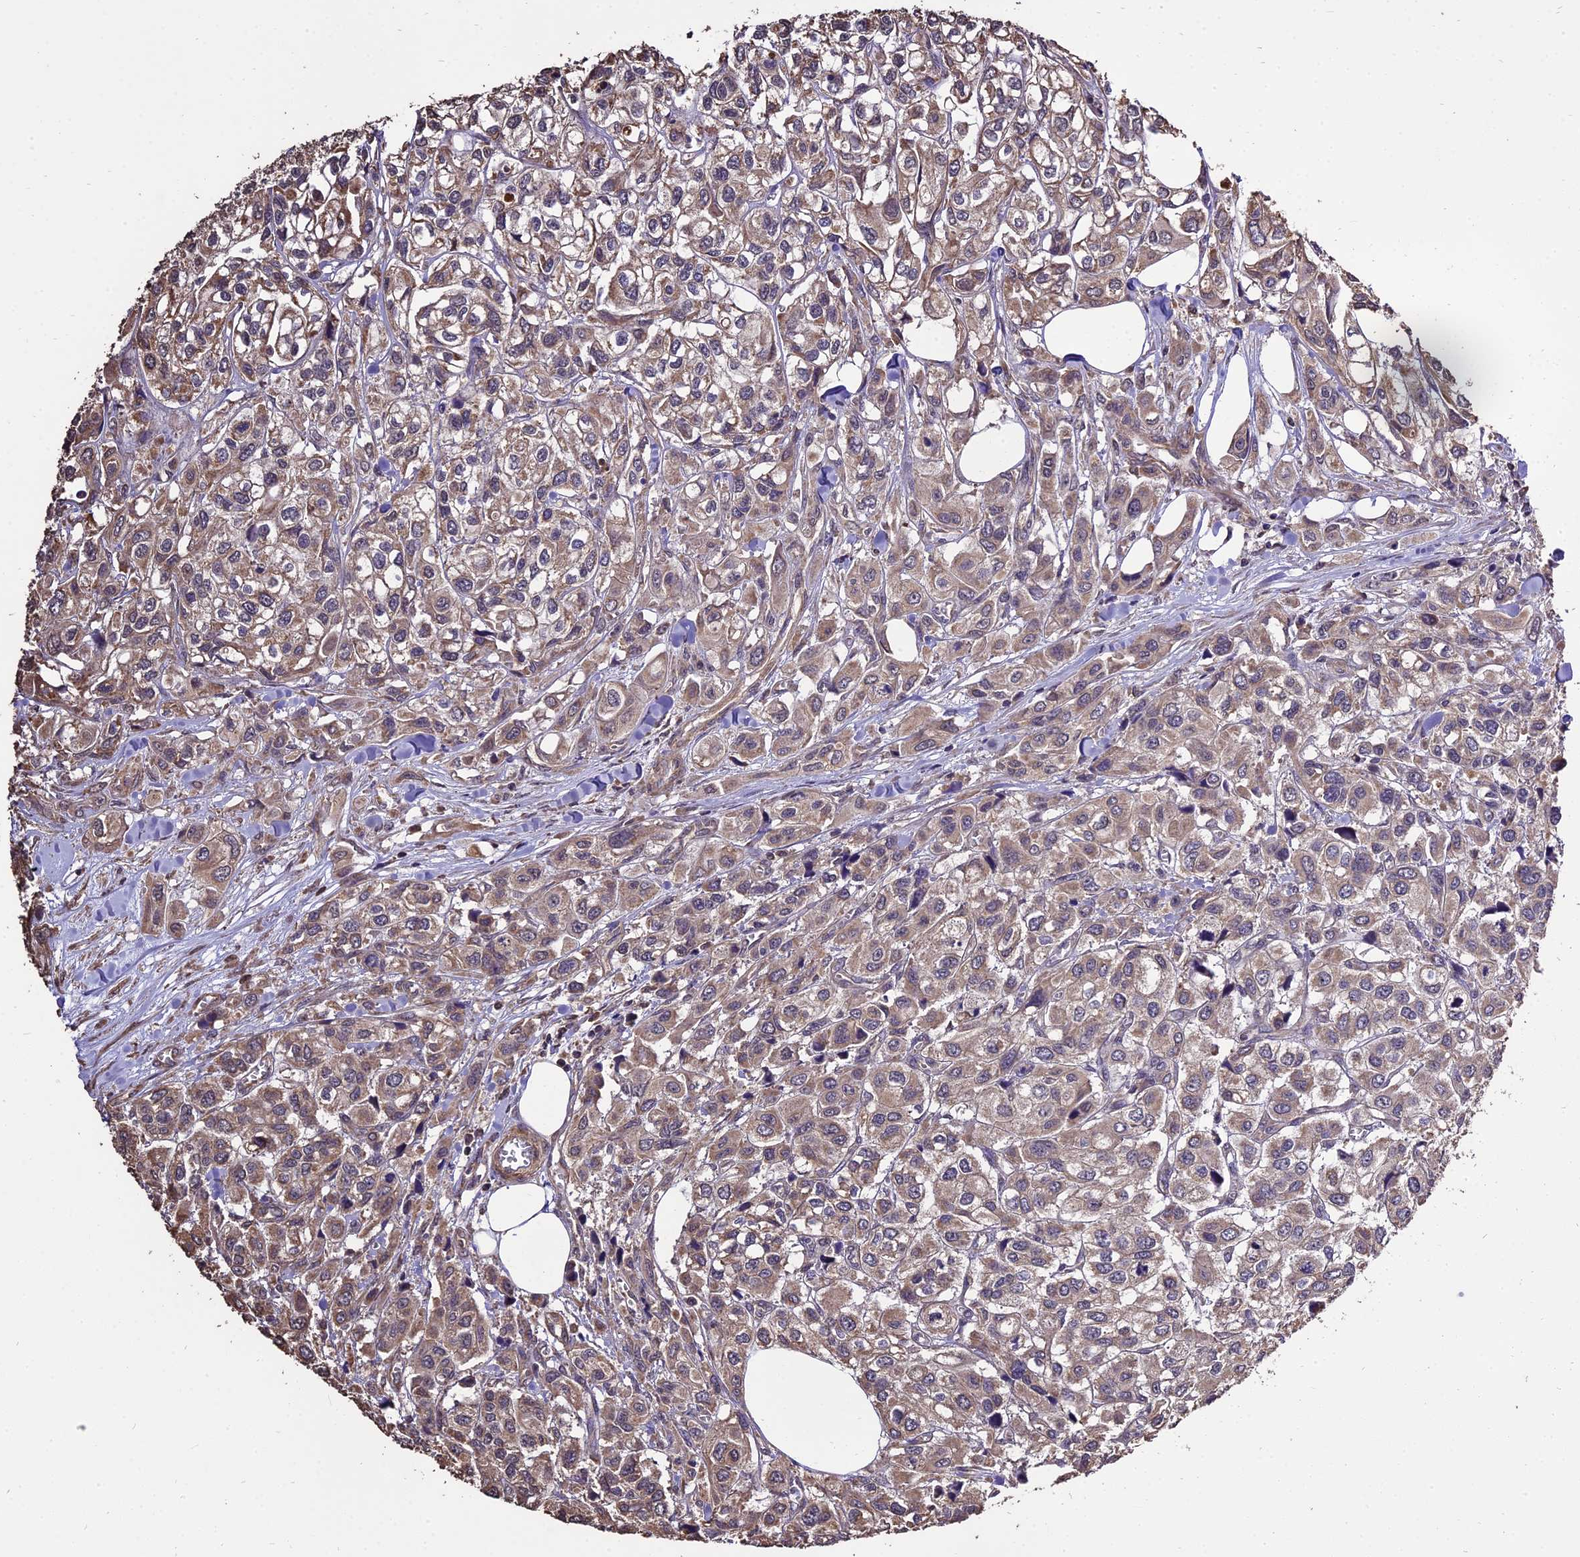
{"staining": {"intensity": "weak", "quantity": ">75%", "location": "cytoplasmic/membranous"}, "tissue": "urothelial cancer", "cell_type": "Tumor cells", "image_type": "cancer", "snomed": [{"axis": "morphology", "description": "Urothelial carcinoma, High grade"}, {"axis": "topography", "description": "Urinary bladder"}], "caption": "Immunohistochemical staining of human urothelial carcinoma (high-grade) shows low levels of weak cytoplasmic/membranous positivity in about >75% of tumor cells.", "gene": "PGPEP1L", "patient": {"sex": "male", "age": 67}}